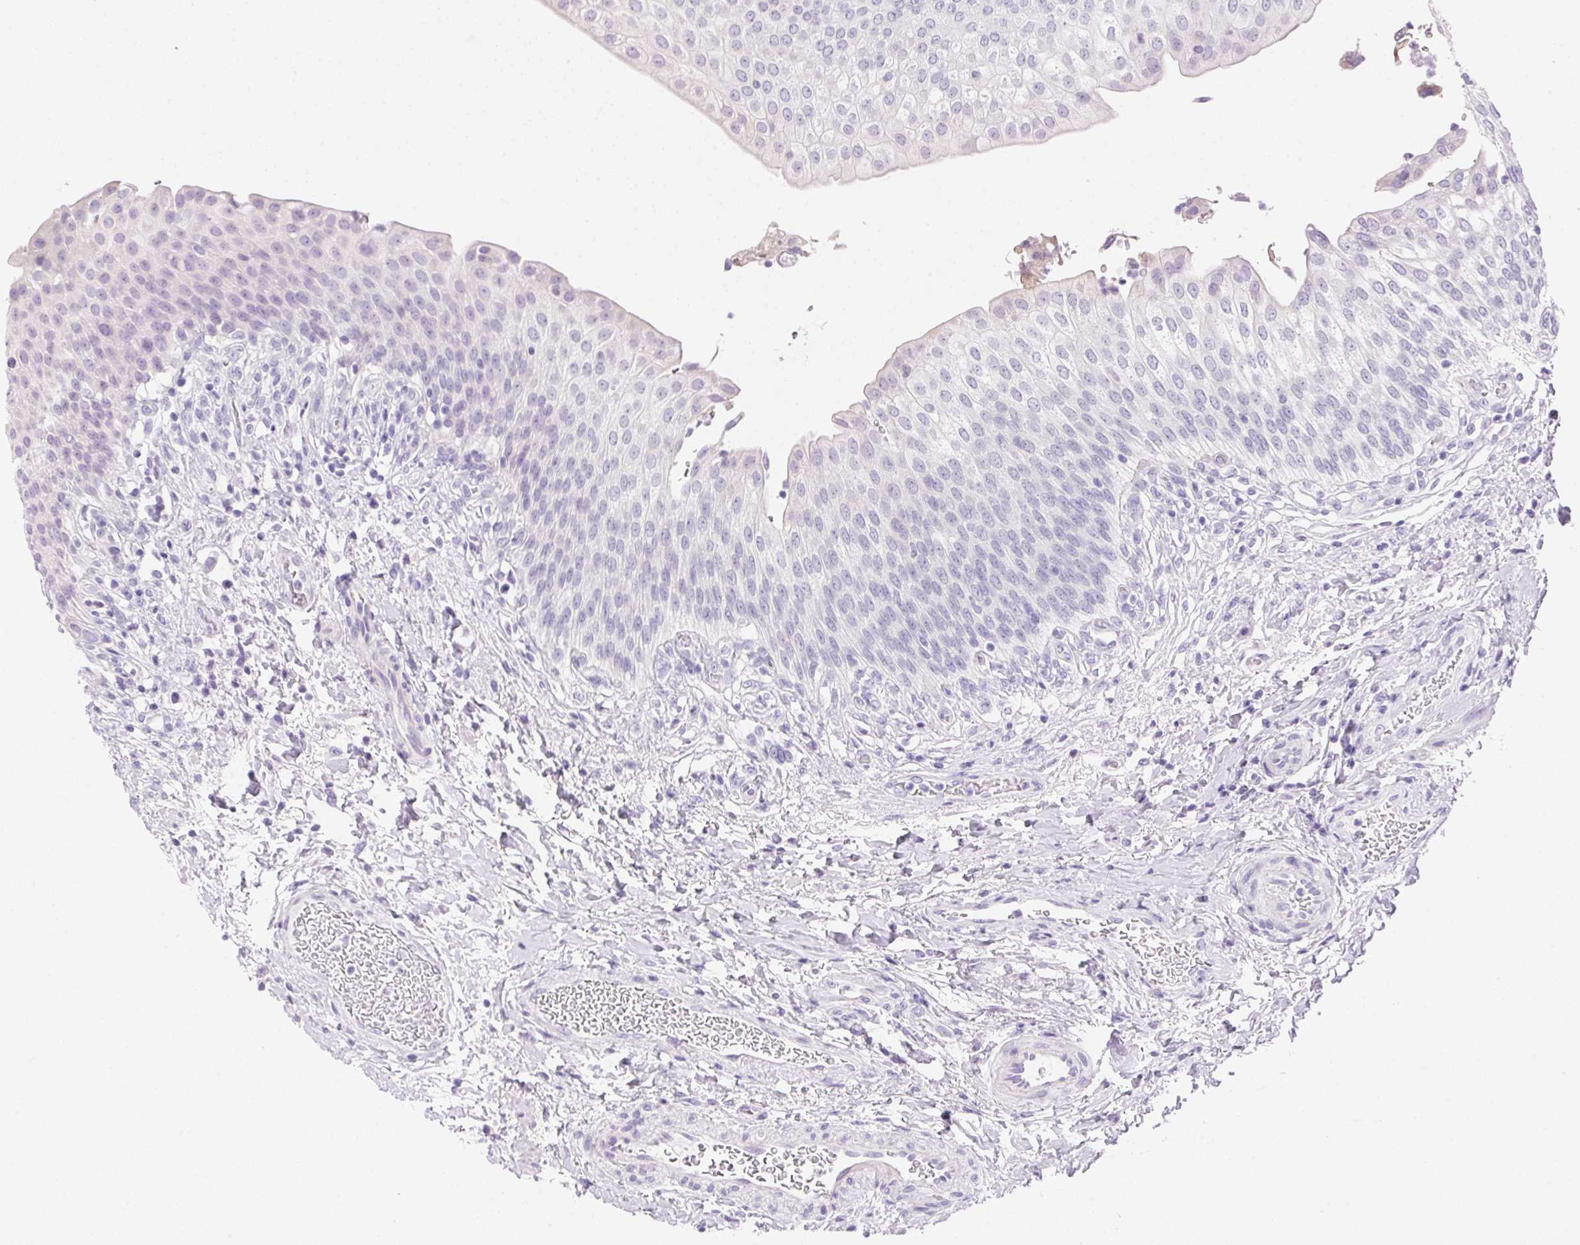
{"staining": {"intensity": "negative", "quantity": "none", "location": "none"}, "tissue": "urinary bladder", "cell_type": "Urothelial cells", "image_type": "normal", "snomed": [{"axis": "morphology", "description": "Normal tissue, NOS"}, {"axis": "topography", "description": "Urinary bladder"}, {"axis": "topography", "description": "Peripheral nerve tissue"}], "caption": "IHC histopathology image of benign urinary bladder stained for a protein (brown), which reveals no expression in urothelial cells.", "gene": "DHCR24", "patient": {"sex": "female", "age": 60}}